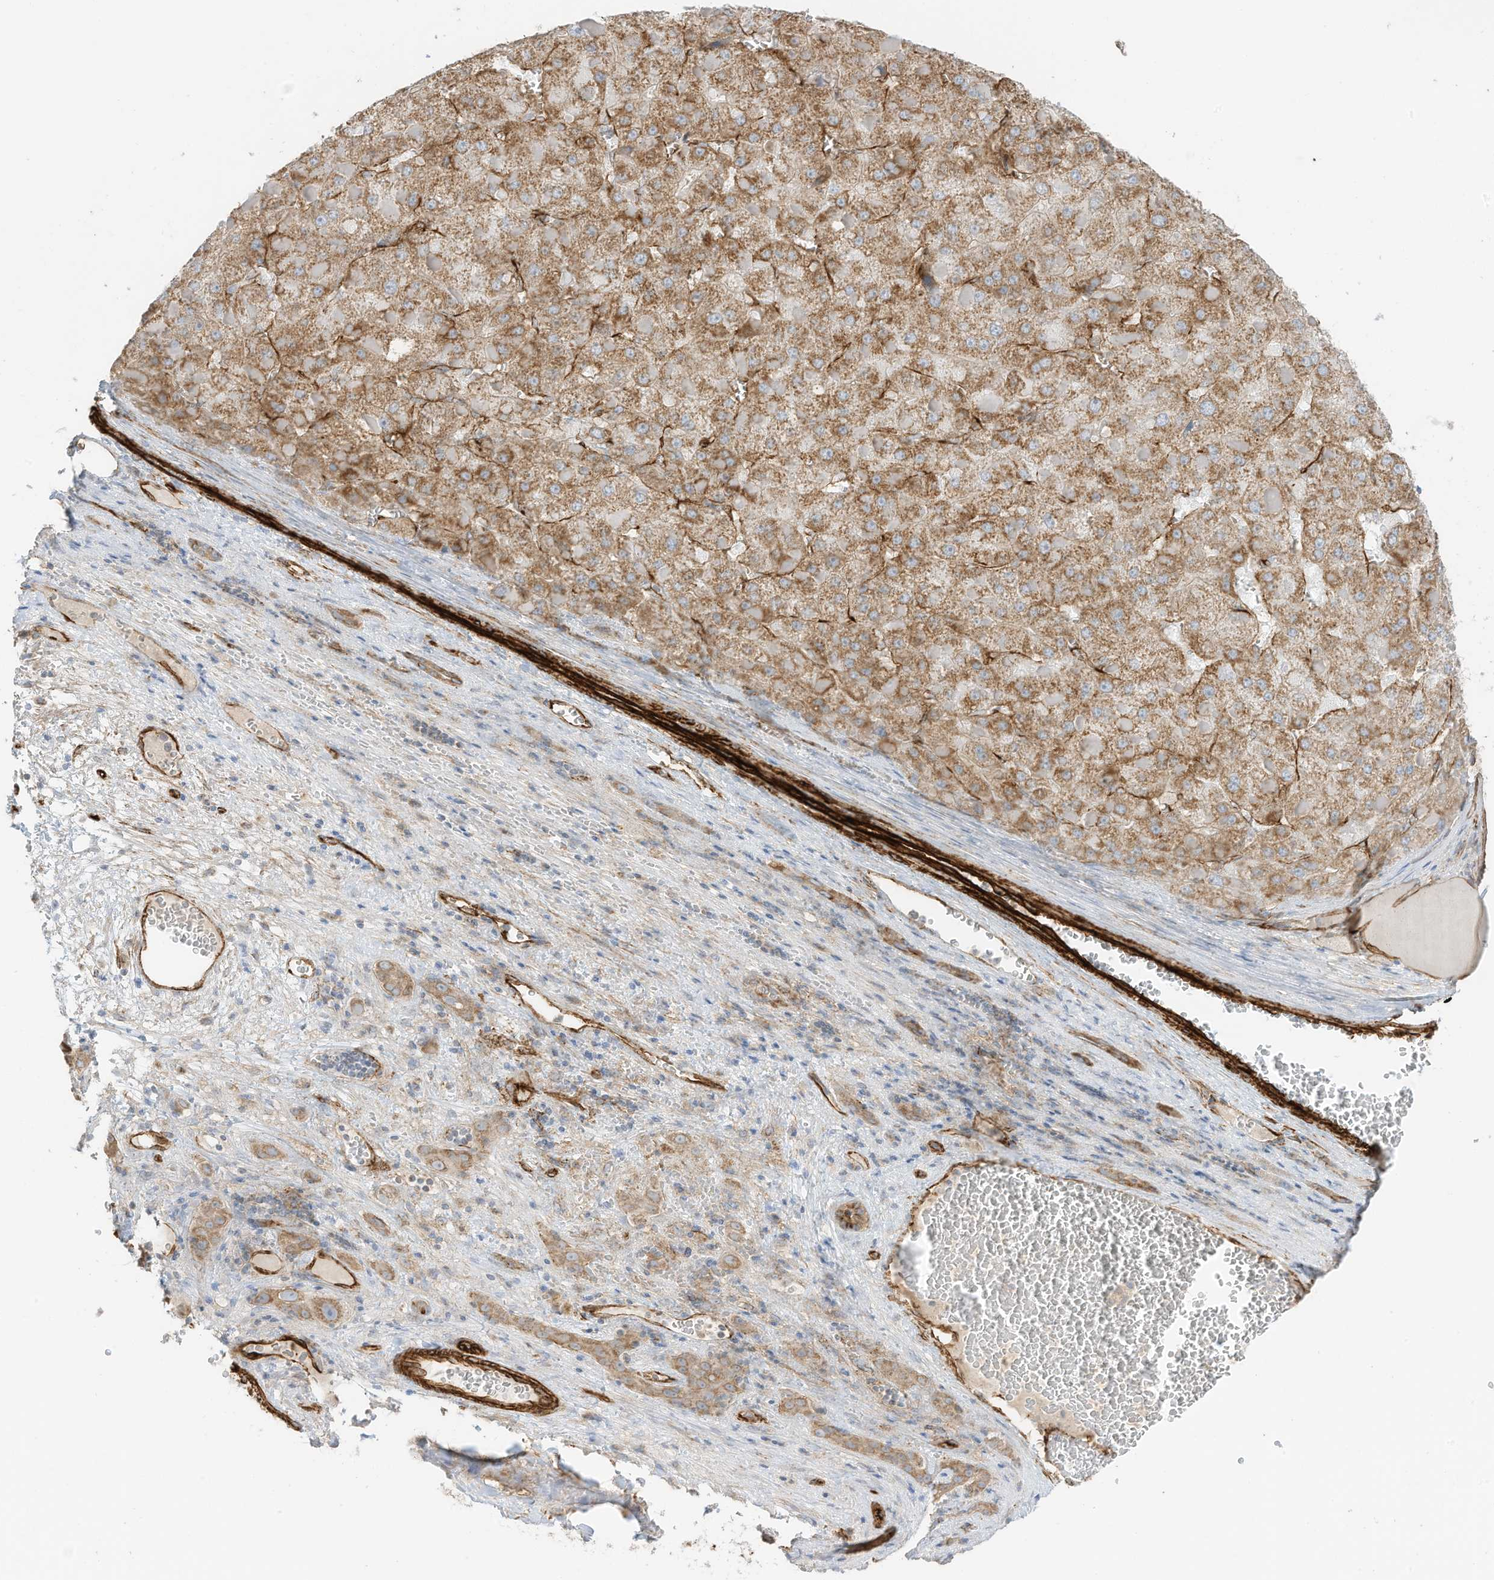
{"staining": {"intensity": "moderate", "quantity": ">75%", "location": "cytoplasmic/membranous"}, "tissue": "liver cancer", "cell_type": "Tumor cells", "image_type": "cancer", "snomed": [{"axis": "morphology", "description": "Carcinoma, Hepatocellular, NOS"}, {"axis": "topography", "description": "Liver"}], "caption": "This micrograph exhibits liver cancer (hepatocellular carcinoma) stained with immunohistochemistry (IHC) to label a protein in brown. The cytoplasmic/membranous of tumor cells show moderate positivity for the protein. Nuclei are counter-stained blue.", "gene": "ABCB7", "patient": {"sex": "female", "age": 73}}